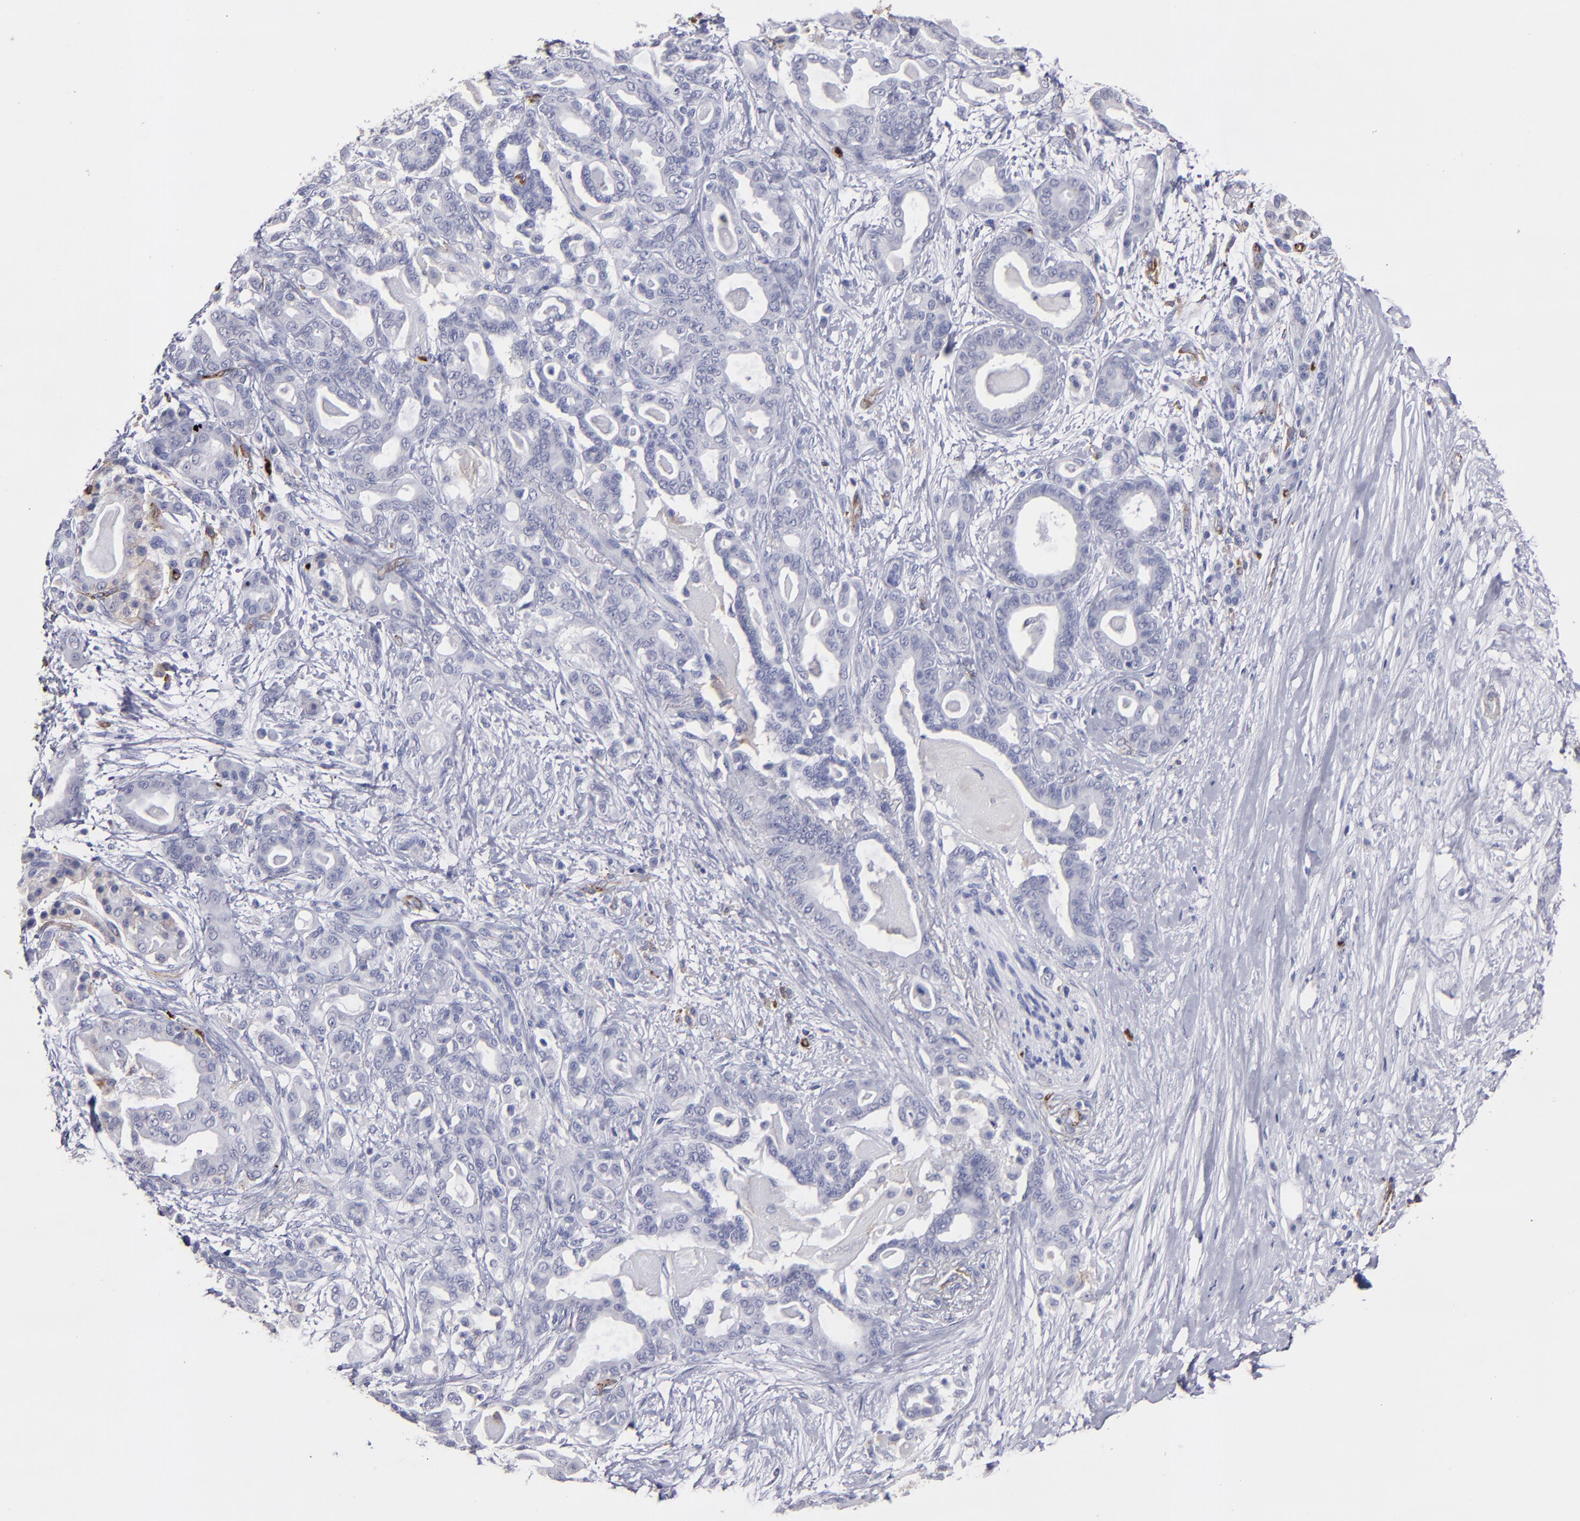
{"staining": {"intensity": "negative", "quantity": "none", "location": "none"}, "tissue": "pancreatic cancer", "cell_type": "Tumor cells", "image_type": "cancer", "snomed": [{"axis": "morphology", "description": "Adenocarcinoma, NOS"}, {"axis": "topography", "description": "Pancreas"}], "caption": "This image is of adenocarcinoma (pancreatic) stained with immunohistochemistry to label a protein in brown with the nuclei are counter-stained blue. There is no expression in tumor cells.", "gene": "CD36", "patient": {"sex": "male", "age": 63}}